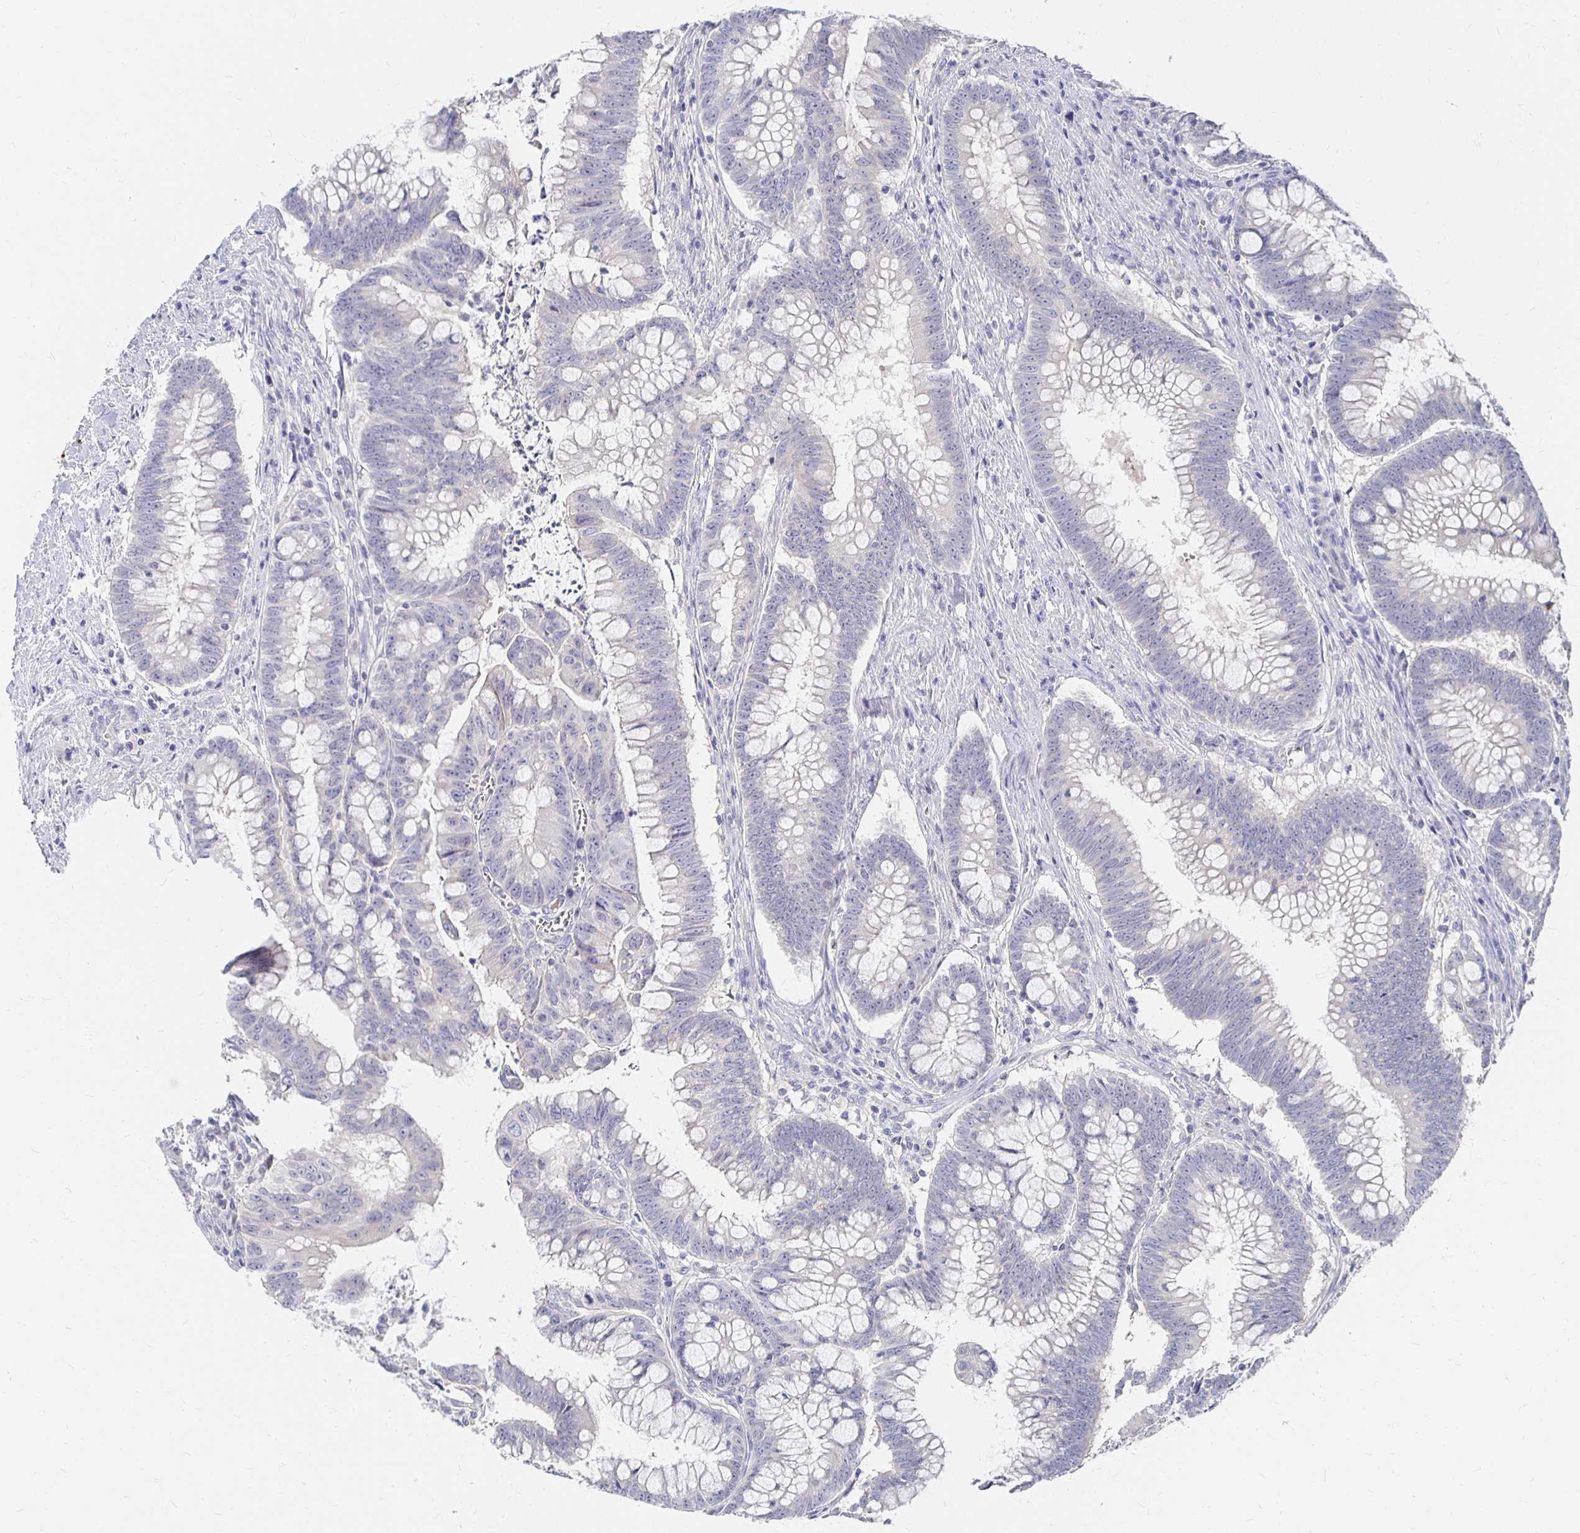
{"staining": {"intensity": "negative", "quantity": "none", "location": "none"}, "tissue": "colorectal cancer", "cell_type": "Tumor cells", "image_type": "cancer", "snomed": [{"axis": "morphology", "description": "Adenocarcinoma, NOS"}, {"axis": "topography", "description": "Colon"}], "caption": "Immunohistochemistry micrograph of neoplastic tissue: colorectal cancer (adenocarcinoma) stained with DAB demonstrates no significant protein positivity in tumor cells.", "gene": "FKRP", "patient": {"sex": "male", "age": 62}}